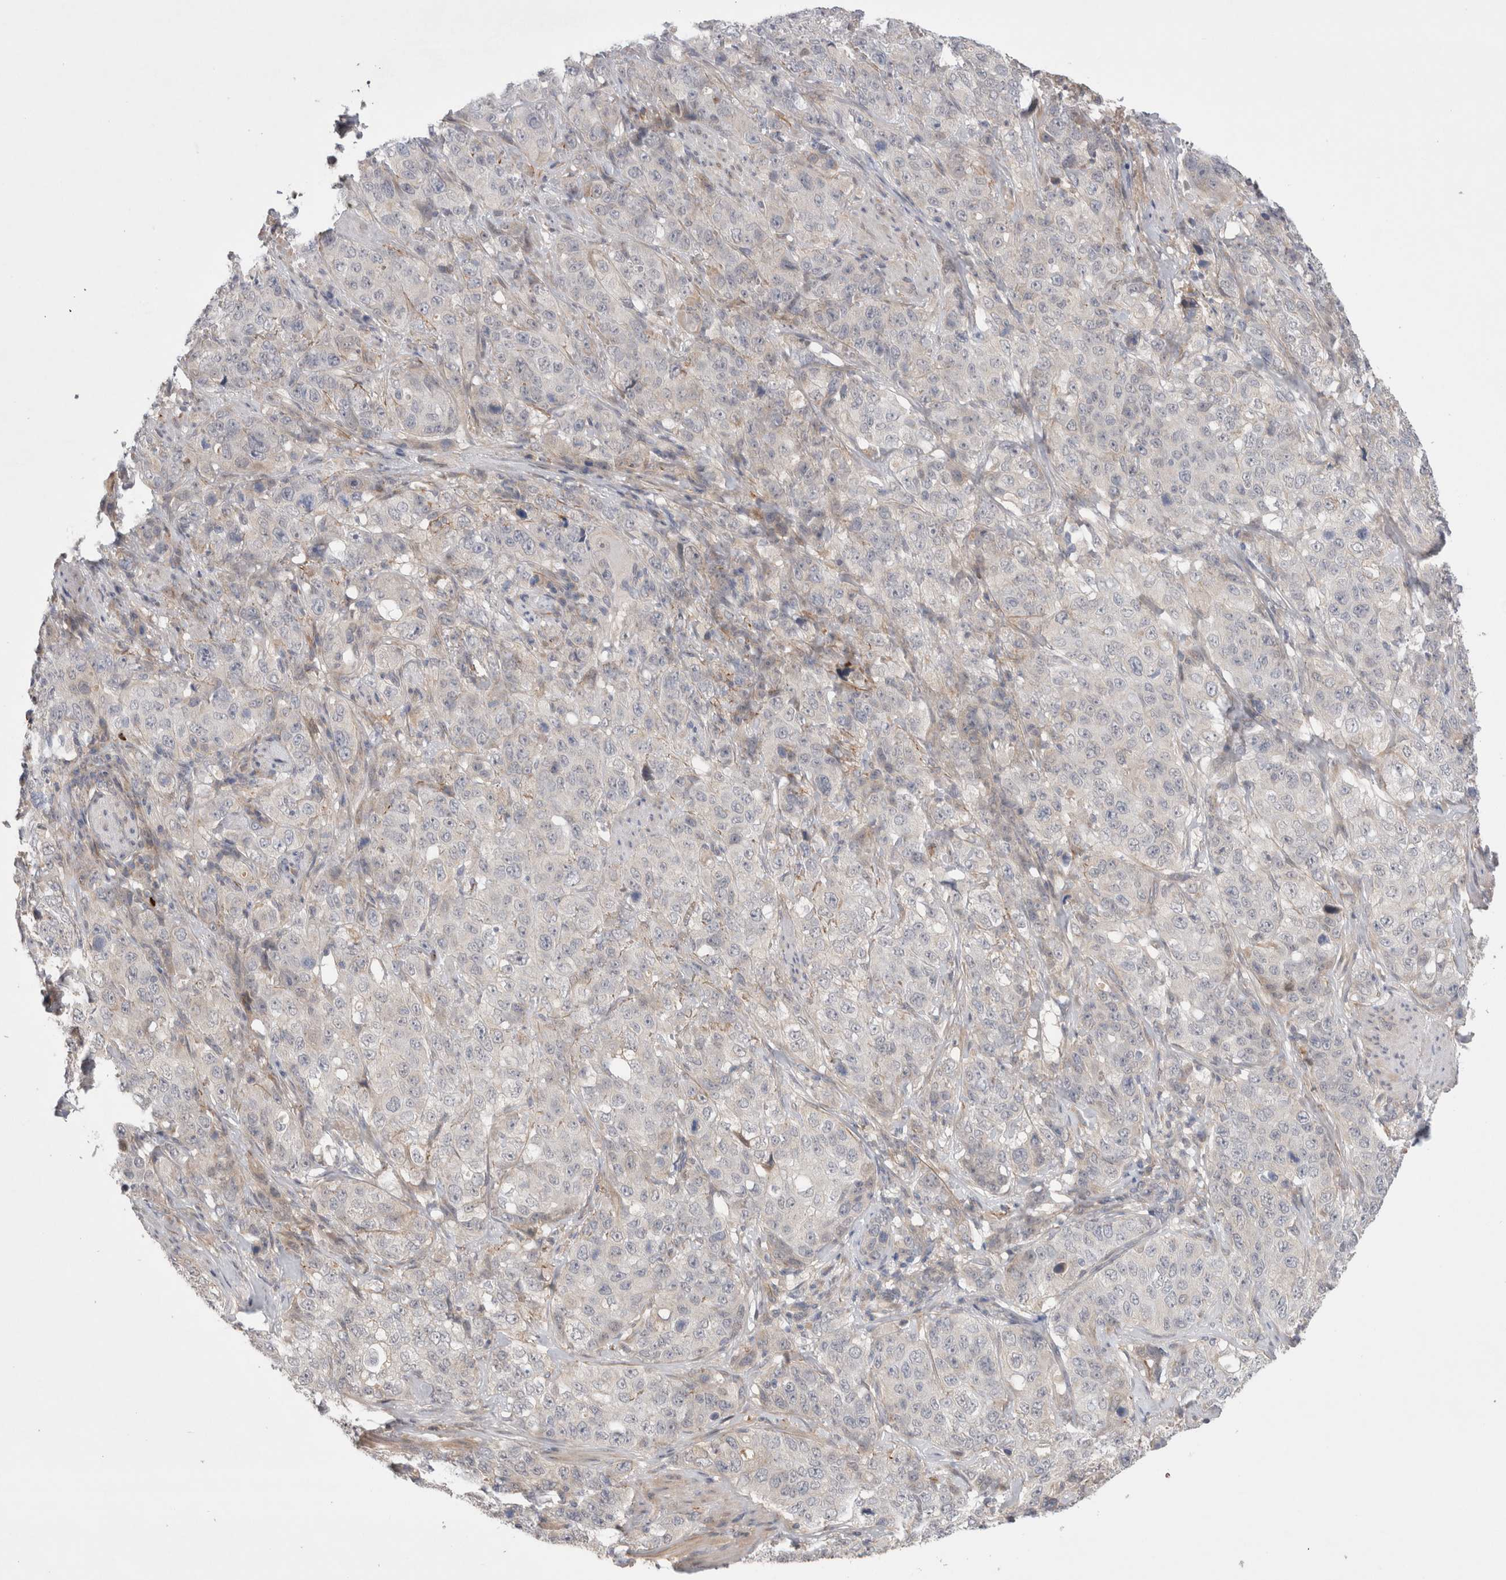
{"staining": {"intensity": "negative", "quantity": "none", "location": "none"}, "tissue": "stomach cancer", "cell_type": "Tumor cells", "image_type": "cancer", "snomed": [{"axis": "morphology", "description": "Adenocarcinoma, NOS"}, {"axis": "topography", "description": "Stomach"}], "caption": "DAB (3,3'-diaminobenzidine) immunohistochemical staining of human stomach cancer (adenocarcinoma) exhibits no significant staining in tumor cells. (Brightfield microscopy of DAB (3,3'-diaminobenzidine) immunohistochemistry at high magnification).", "gene": "GSDMB", "patient": {"sex": "male", "age": 48}}